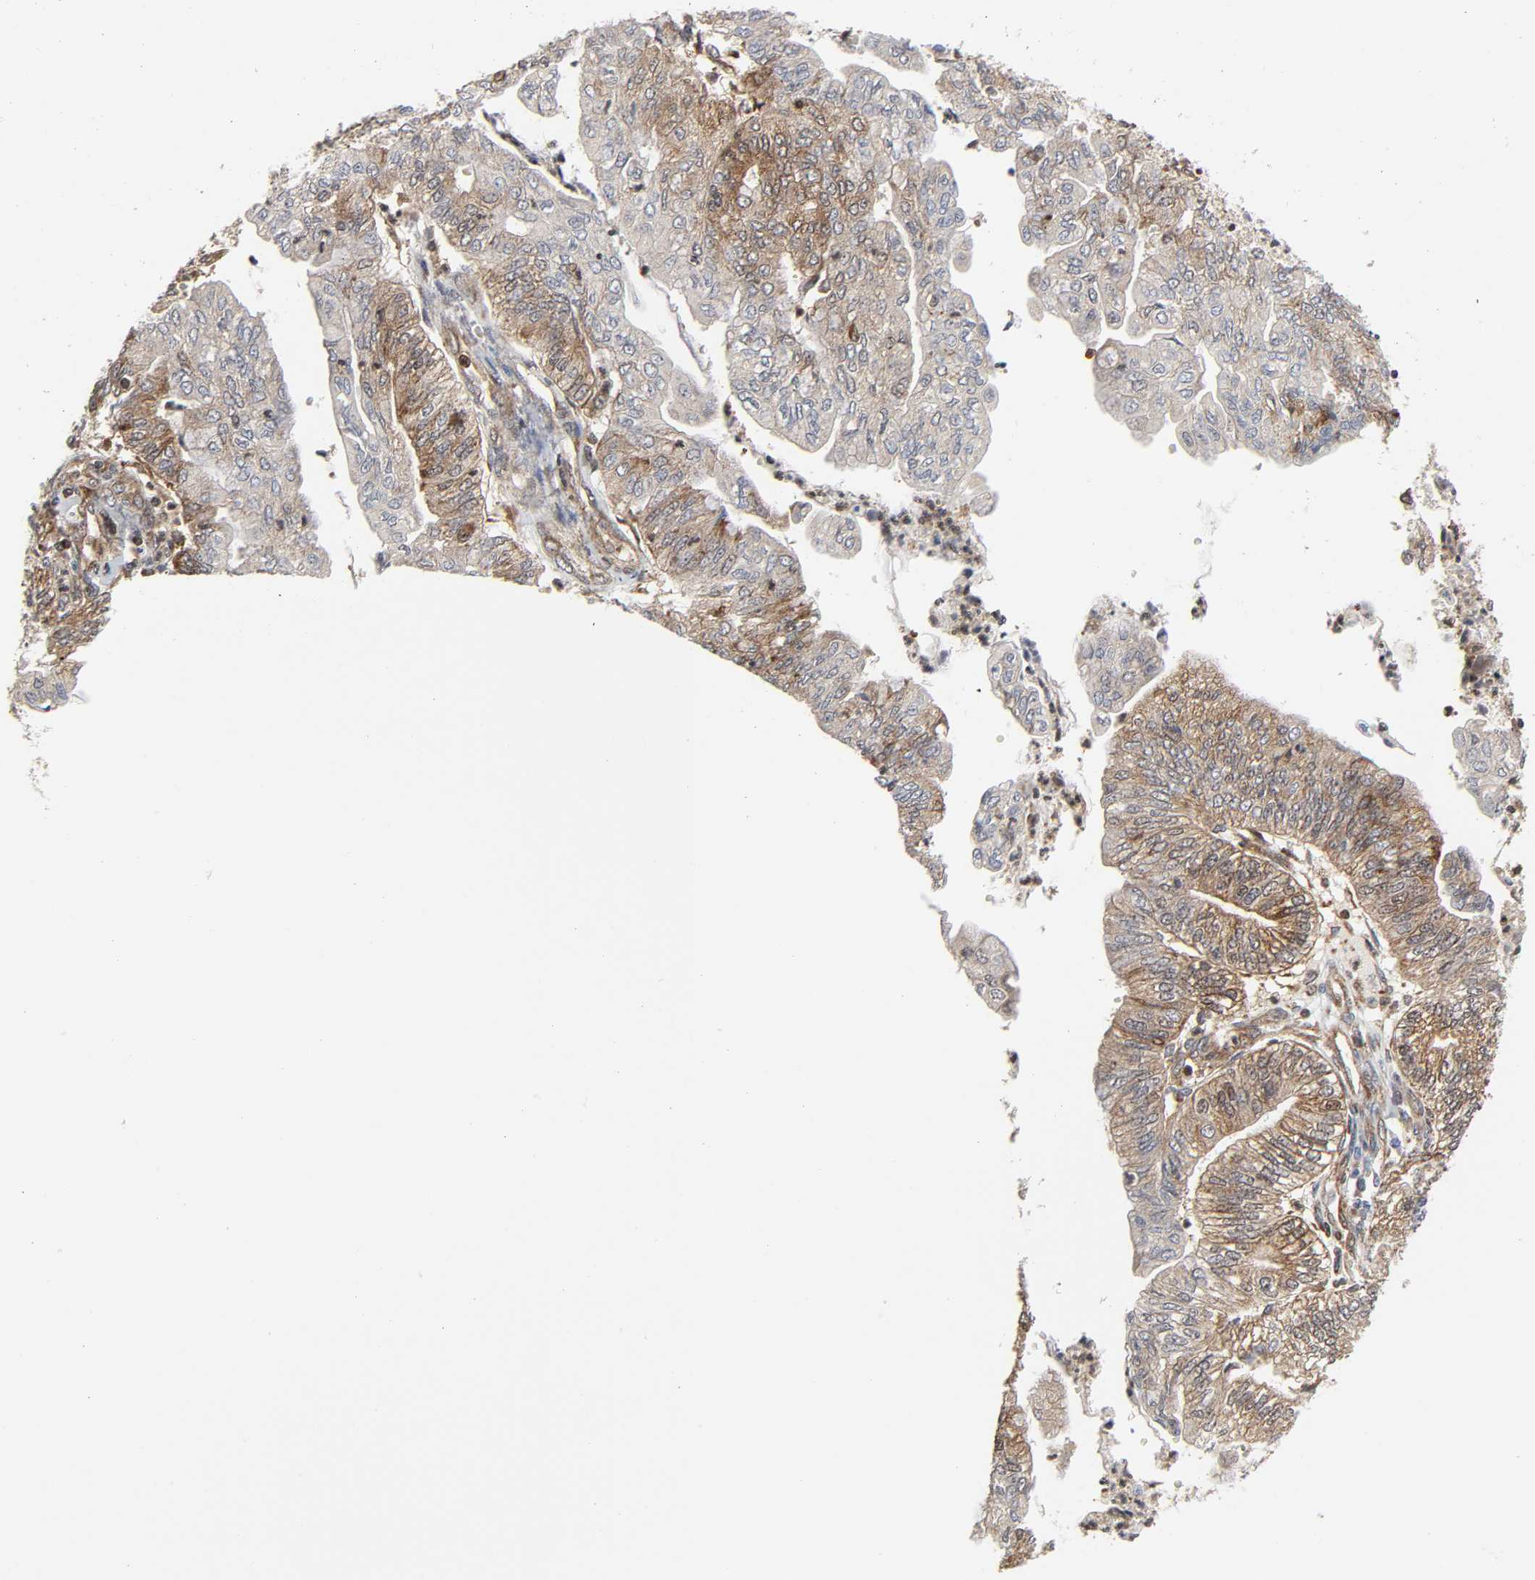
{"staining": {"intensity": "moderate", "quantity": "25%-75%", "location": "cytoplasmic/membranous"}, "tissue": "endometrial cancer", "cell_type": "Tumor cells", "image_type": "cancer", "snomed": [{"axis": "morphology", "description": "Adenocarcinoma, NOS"}, {"axis": "topography", "description": "Endometrium"}], "caption": "A high-resolution micrograph shows IHC staining of endometrial adenocarcinoma, which displays moderate cytoplasmic/membranous expression in approximately 25%-75% of tumor cells. (DAB (3,3'-diaminobenzidine) IHC, brown staining for protein, blue staining for nuclei).", "gene": "MAPK1", "patient": {"sex": "female", "age": 59}}